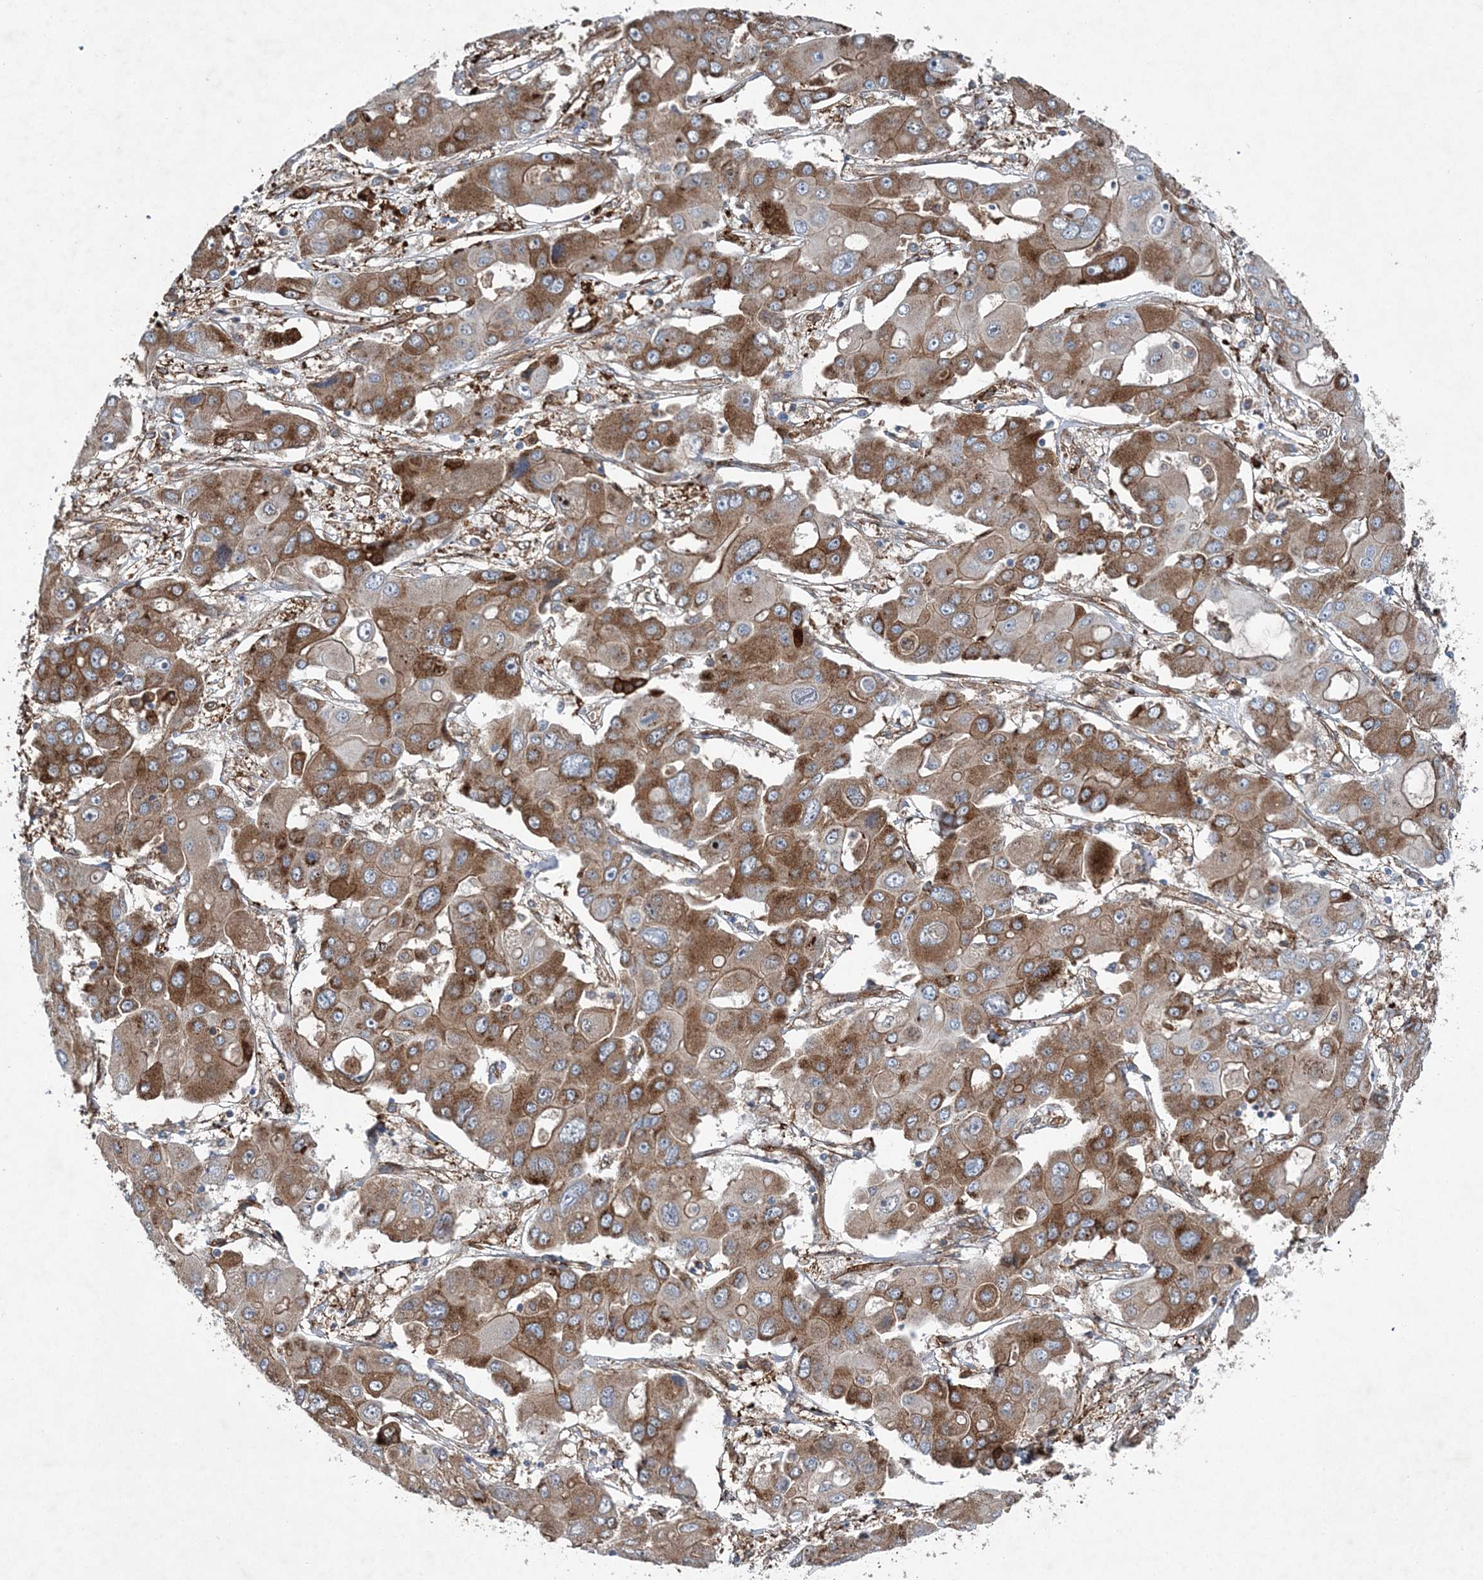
{"staining": {"intensity": "moderate", "quantity": ">75%", "location": "cytoplasmic/membranous"}, "tissue": "liver cancer", "cell_type": "Tumor cells", "image_type": "cancer", "snomed": [{"axis": "morphology", "description": "Cholangiocarcinoma"}, {"axis": "topography", "description": "Liver"}], "caption": "Immunohistochemistry (IHC) histopathology image of neoplastic tissue: liver cancer (cholangiocarcinoma) stained using IHC shows medium levels of moderate protein expression localized specifically in the cytoplasmic/membranous of tumor cells, appearing as a cytoplasmic/membranous brown color.", "gene": "SPOPL", "patient": {"sex": "male", "age": 67}}